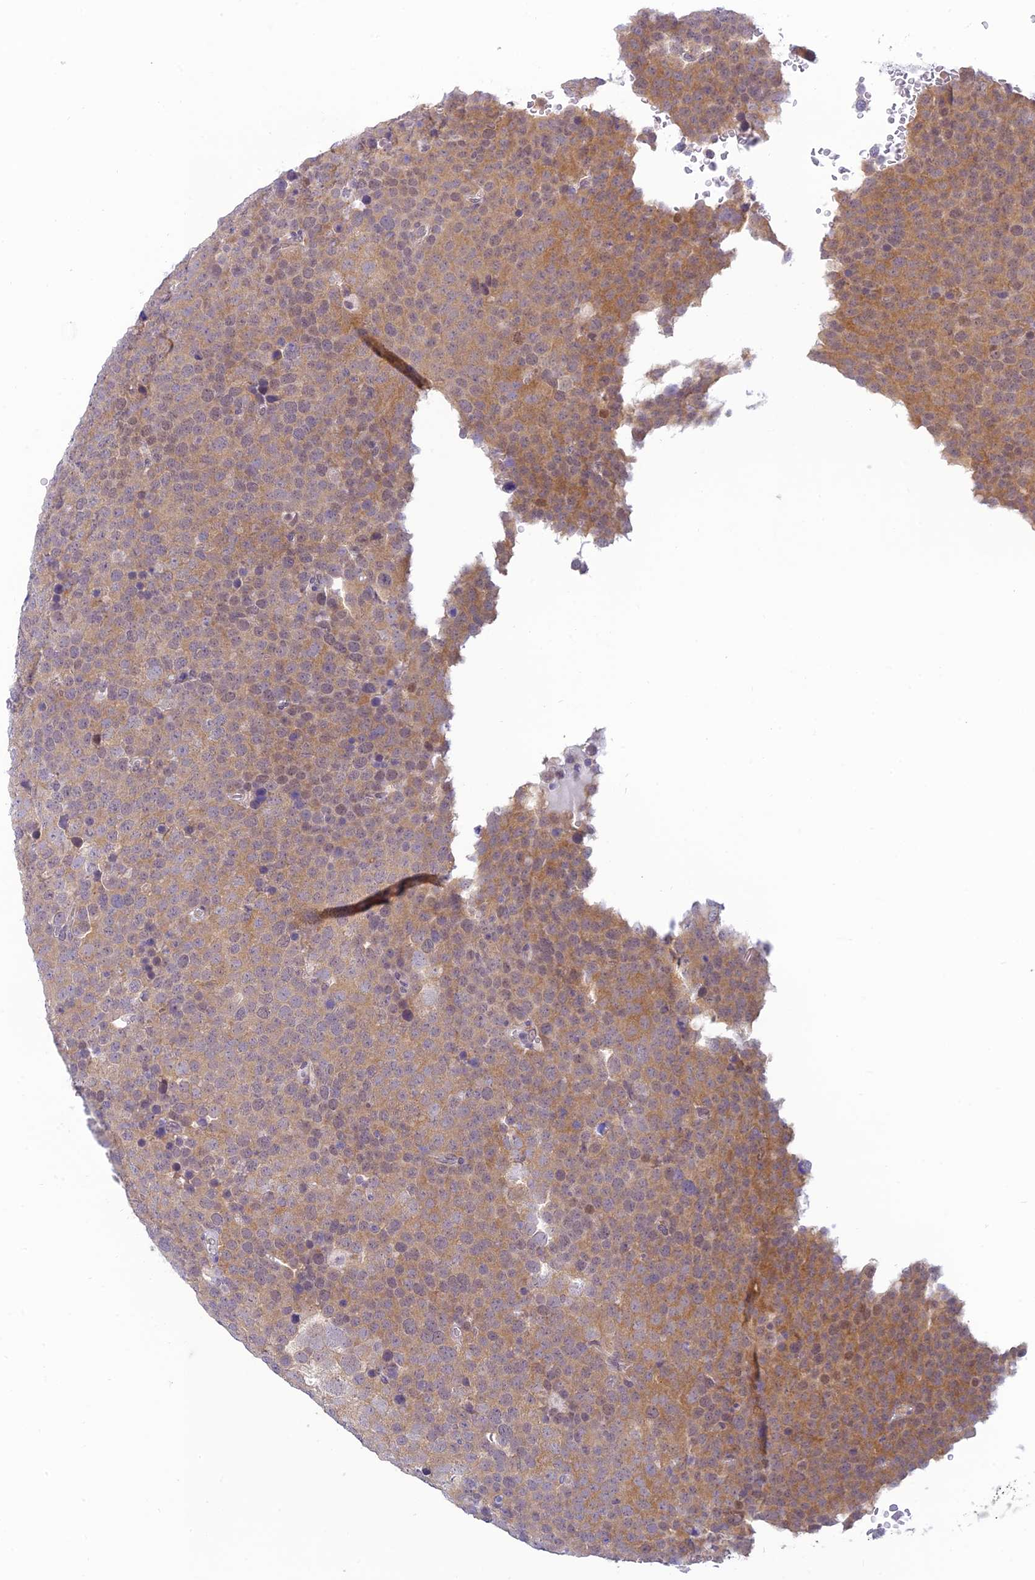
{"staining": {"intensity": "moderate", "quantity": "<25%", "location": "cytoplasmic/membranous"}, "tissue": "testis cancer", "cell_type": "Tumor cells", "image_type": "cancer", "snomed": [{"axis": "morphology", "description": "Seminoma, NOS"}, {"axis": "topography", "description": "Testis"}], "caption": "Protein staining reveals moderate cytoplasmic/membranous staining in approximately <25% of tumor cells in testis cancer (seminoma).", "gene": "SKIC8", "patient": {"sex": "male", "age": 71}}